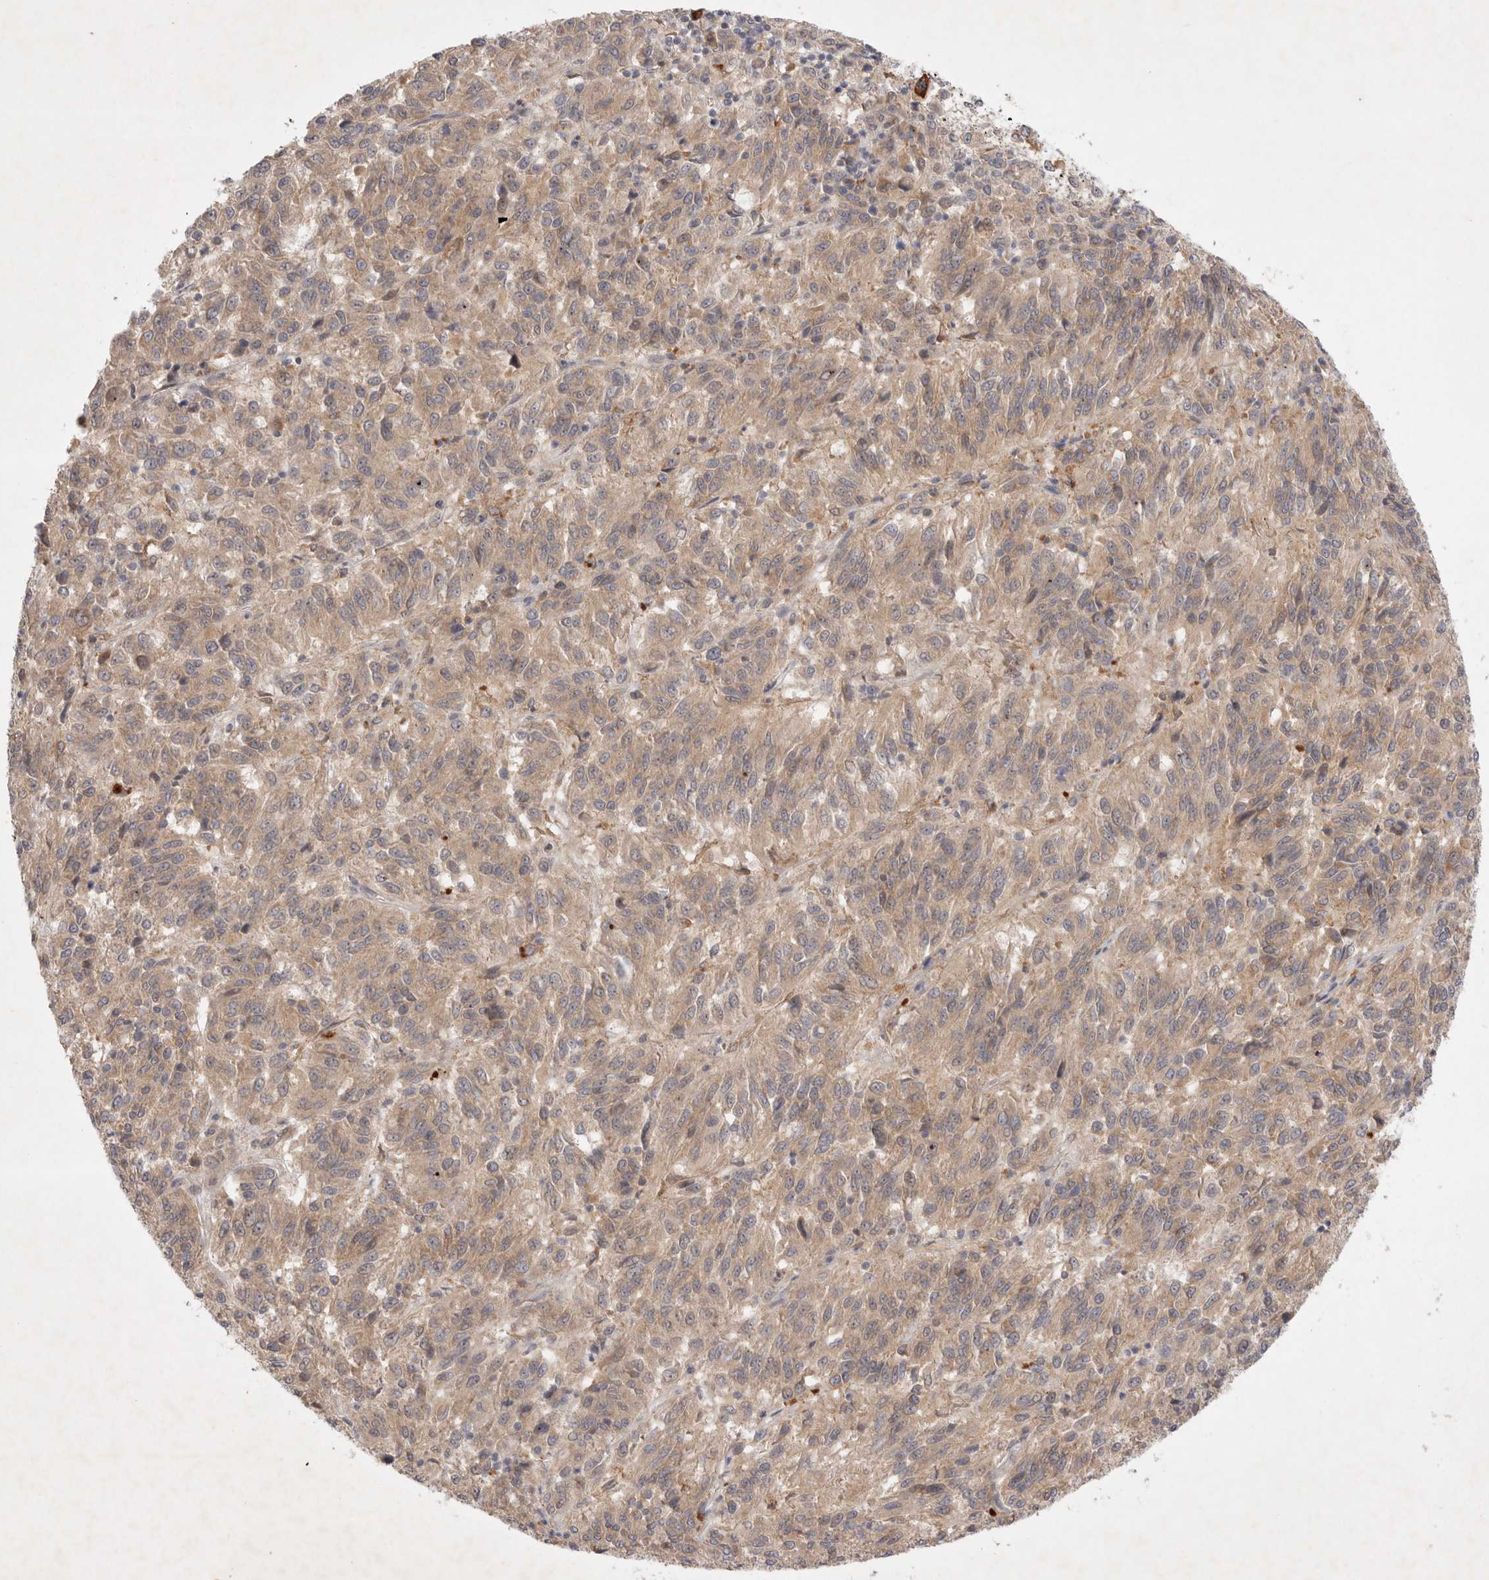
{"staining": {"intensity": "weak", "quantity": ">75%", "location": "cytoplasmic/membranous"}, "tissue": "melanoma", "cell_type": "Tumor cells", "image_type": "cancer", "snomed": [{"axis": "morphology", "description": "Malignant melanoma, Metastatic site"}, {"axis": "topography", "description": "Lung"}], "caption": "Immunohistochemistry of human melanoma displays low levels of weak cytoplasmic/membranous expression in about >75% of tumor cells.", "gene": "PTPDC1", "patient": {"sex": "male", "age": 64}}